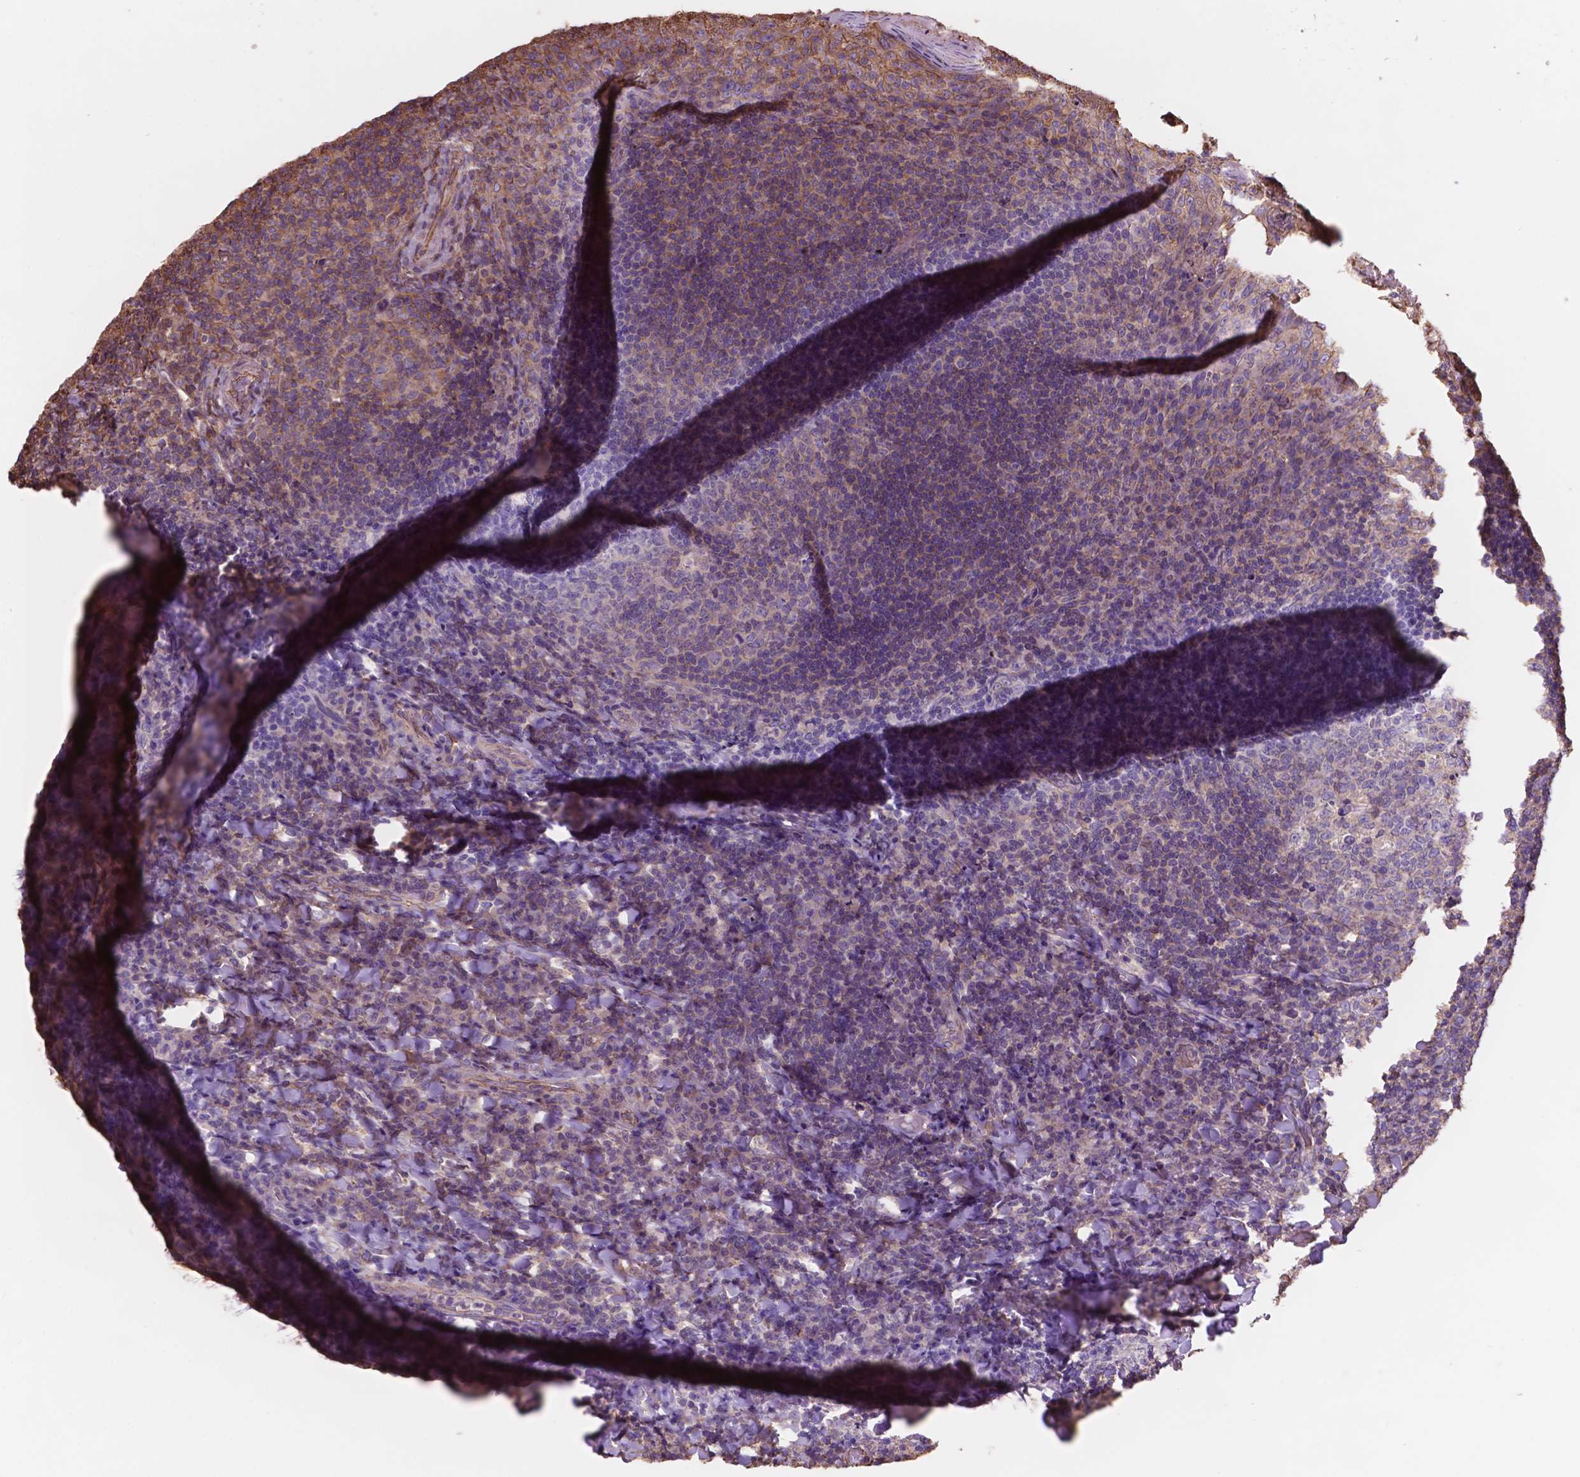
{"staining": {"intensity": "negative", "quantity": "none", "location": "none"}, "tissue": "tonsil", "cell_type": "Germinal center cells", "image_type": "normal", "snomed": [{"axis": "morphology", "description": "Normal tissue, NOS"}, {"axis": "topography", "description": "Tonsil"}], "caption": "Germinal center cells show no significant positivity in normal tonsil.", "gene": "NIPA2", "patient": {"sex": "male", "age": 17}}